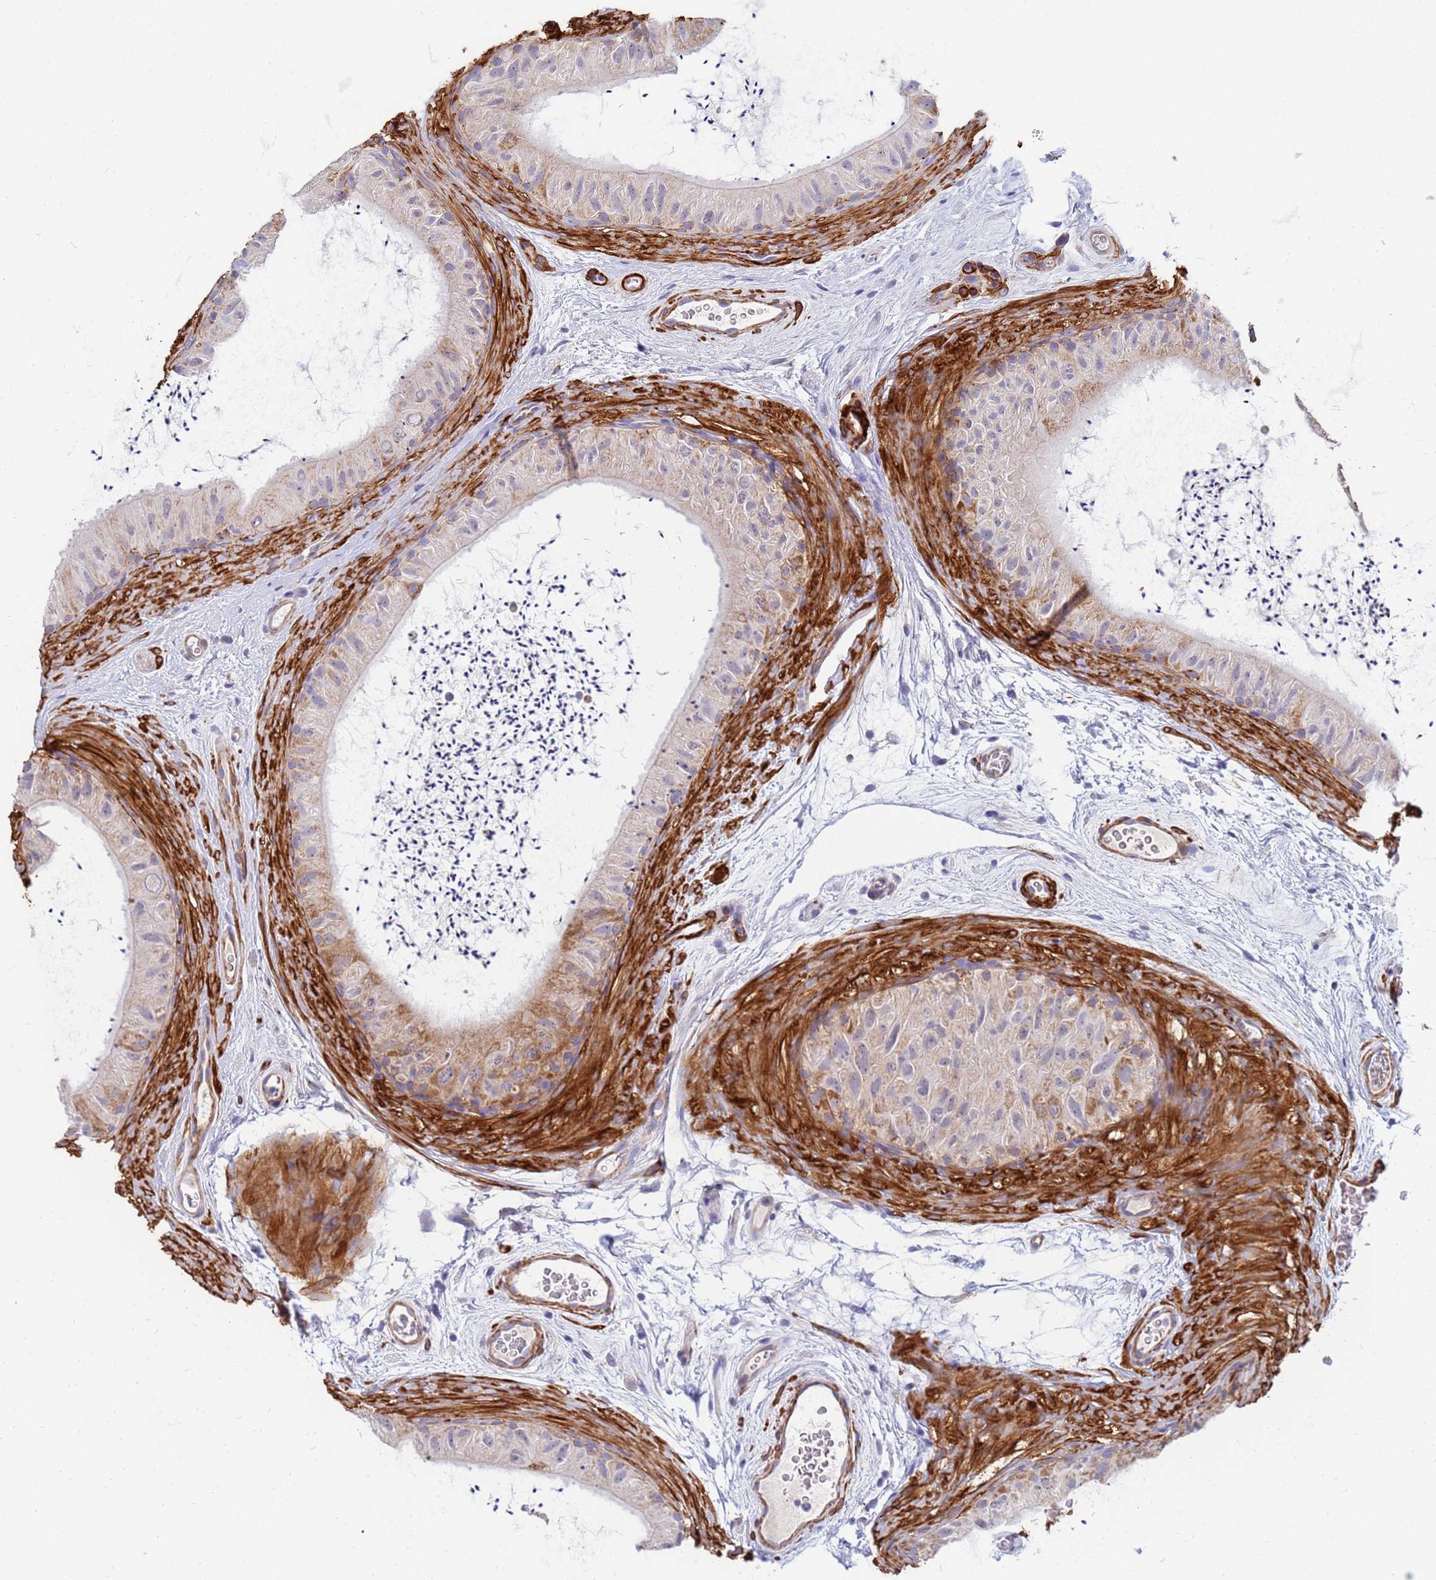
{"staining": {"intensity": "moderate", "quantity": "<25%", "location": "cytoplasmic/membranous"}, "tissue": "epididymis", "cell_type": "Glandular cells", "image_type": "normal", "snomed": [{"axis": "morphology", "description": "Normal tissue, NOS"}, {"axis": "topography", "description": "Epididymis"}], "caption": "Protein staining of benign epididymis demonstrates moderate cytoplasmic/membranous expression in approximately <25% of glandular cells.", "gene": "SDR39U1", "patient": {"sex": "male", "age": 50}}